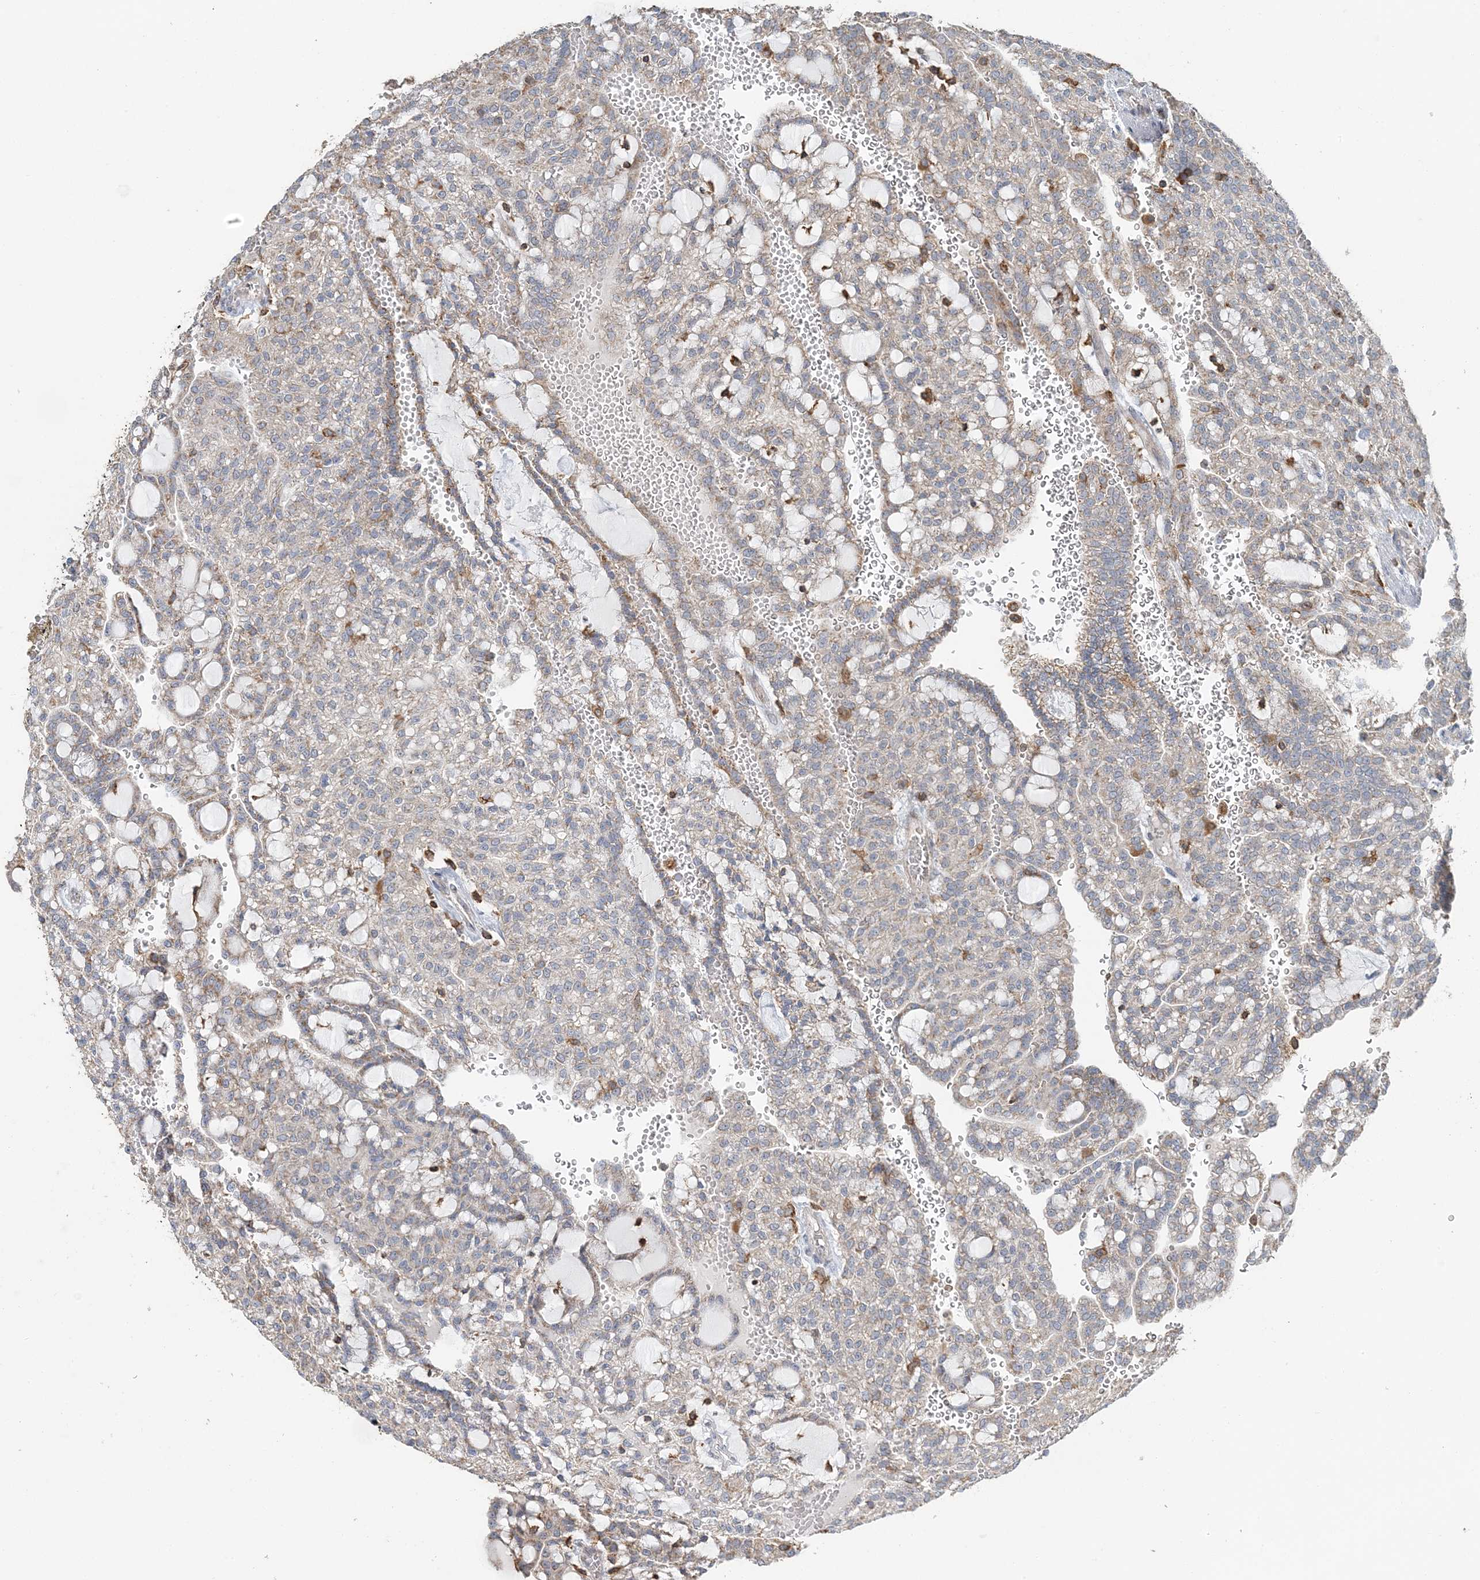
{"staining": {"intensity": "moderate", "quantity": "<25%", "location": "cytoplasmic/membranous"}, "tissue": "renal cancer", "cell_type": "Tumor cells", "image_type": "cancer", "snomed": [{"axis": "morphology", "description": "Adenocarcinoma, NOS"}, {"axis": "topography", "description": "Kidney"}], "caption": "Moderate cytoplasmic/membranous positivity is present in about <25% of tumor cells in renal cancer.", "gene": "TMLHE", "patient": {"sex": "male", "age": 63}}